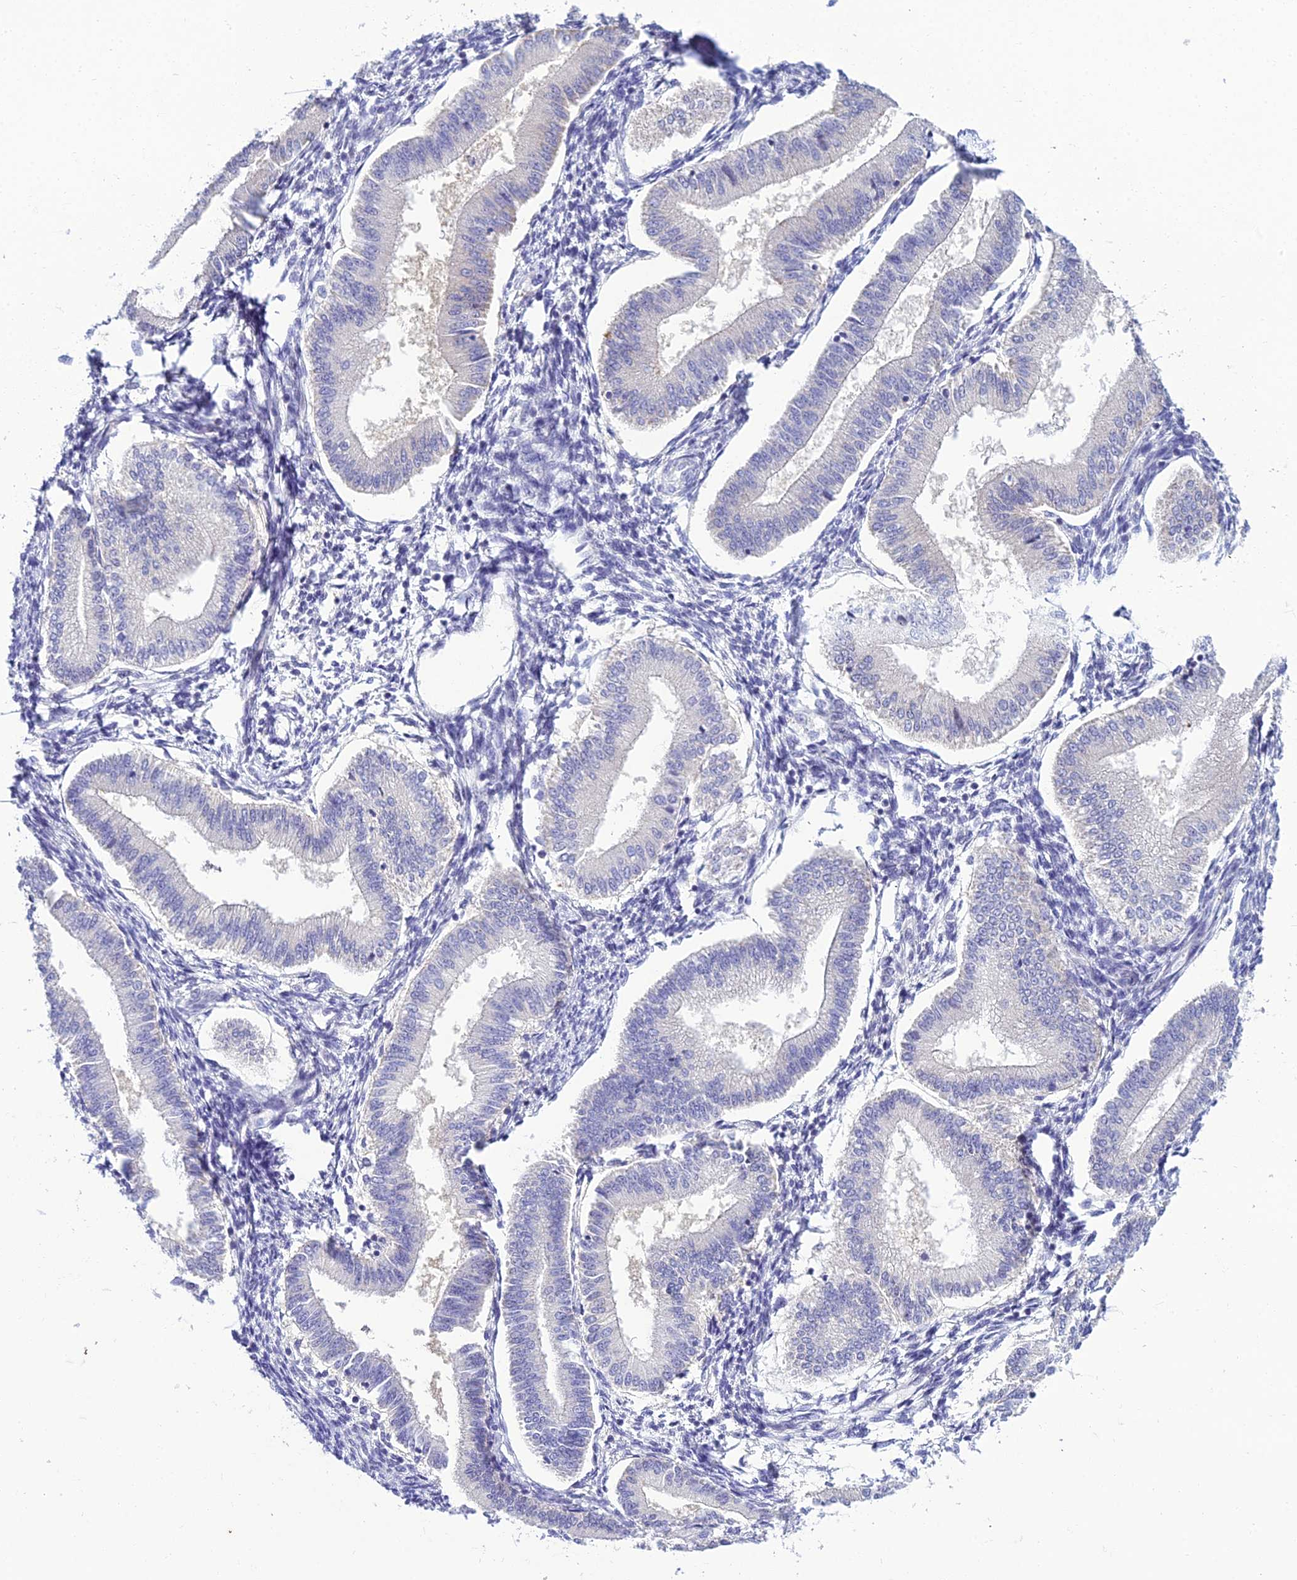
{"staining": {"intensity": "negative", "quantity": "none", "location": "none"}, "tissue": "endometrium", "cell_type": "Cells in endometrial stroma", "image_type": "normal", "snomed": [{"axis": "morphology", "description": "Normal tissue, NOS"}, {"axis": "topography", "description": "Endometrium"}], "caption": "Immunohistochemistry micrograph of unremarkable human endometrium stained for a protein (brown), which displays no positivity in cells in endometrial stroma. The staining was performed using DAB to visualize the protein expression in brown, while the nuclei were stained in blue with hematoxylin (Magnification: 20x).", "gene": "ZMIZ1", "patient": {"sex": "female", "age": 39}}